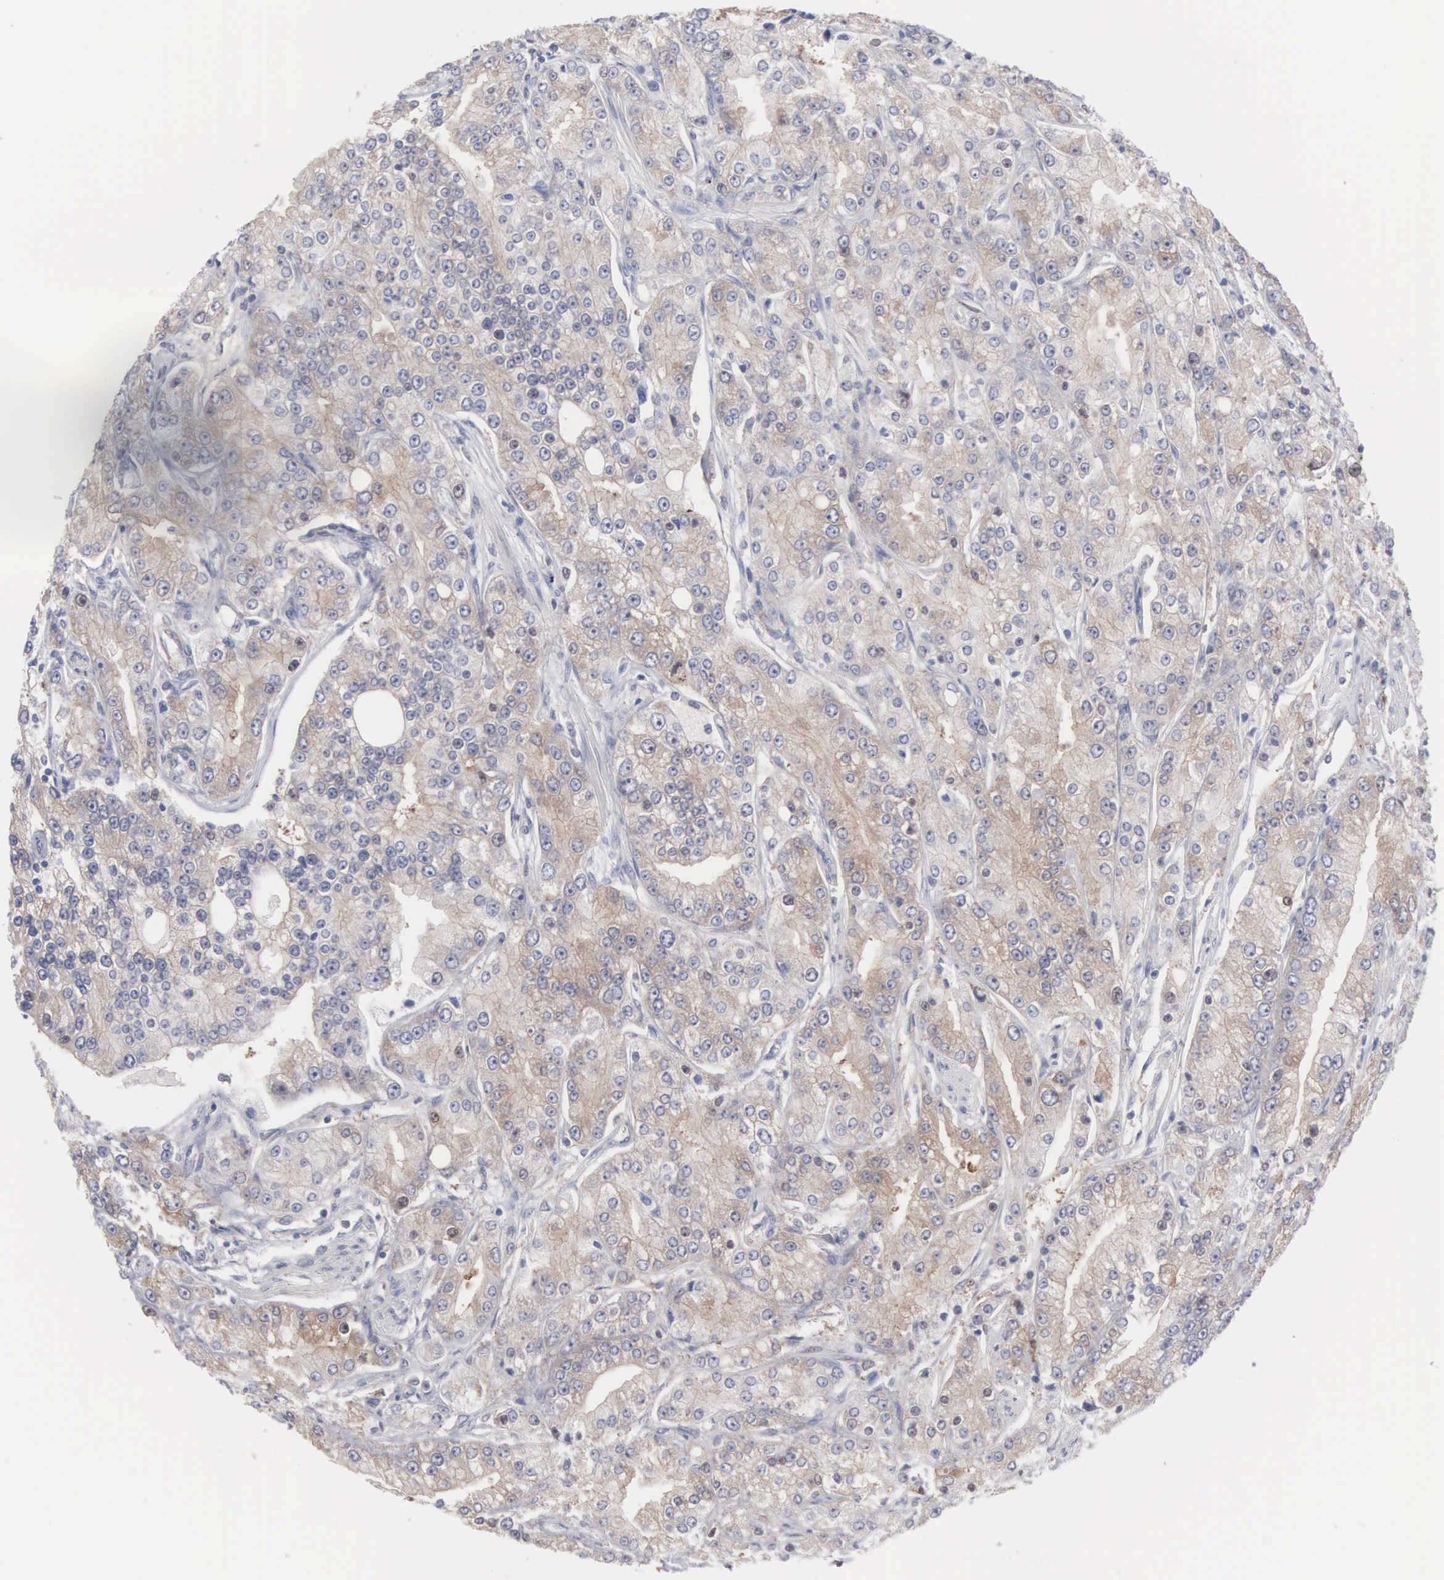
{"staining": {"intensity": "weak", "quantity": "25%-75%", "location": "cytoplasmic/membranous"}, "tissue": "prostate cancer", "cell_type": "Tumor cells", "image_type": "cancer", "snomed": [{"axis": "morphology", "description": "Adenocarcinoma, Medium grade"}, {"axis": "topography", "description": "Prostate"}], "caption": "DAB immunohistochemical staining of prostate cancer (medium-grade adenocarcinoma) exhibits weak cytoplasmic/membranous protein positivity in about 25%-75% of tumor cells.", "gene": "MTHFD1", "patient": {"sex": "male", "age": 72}}